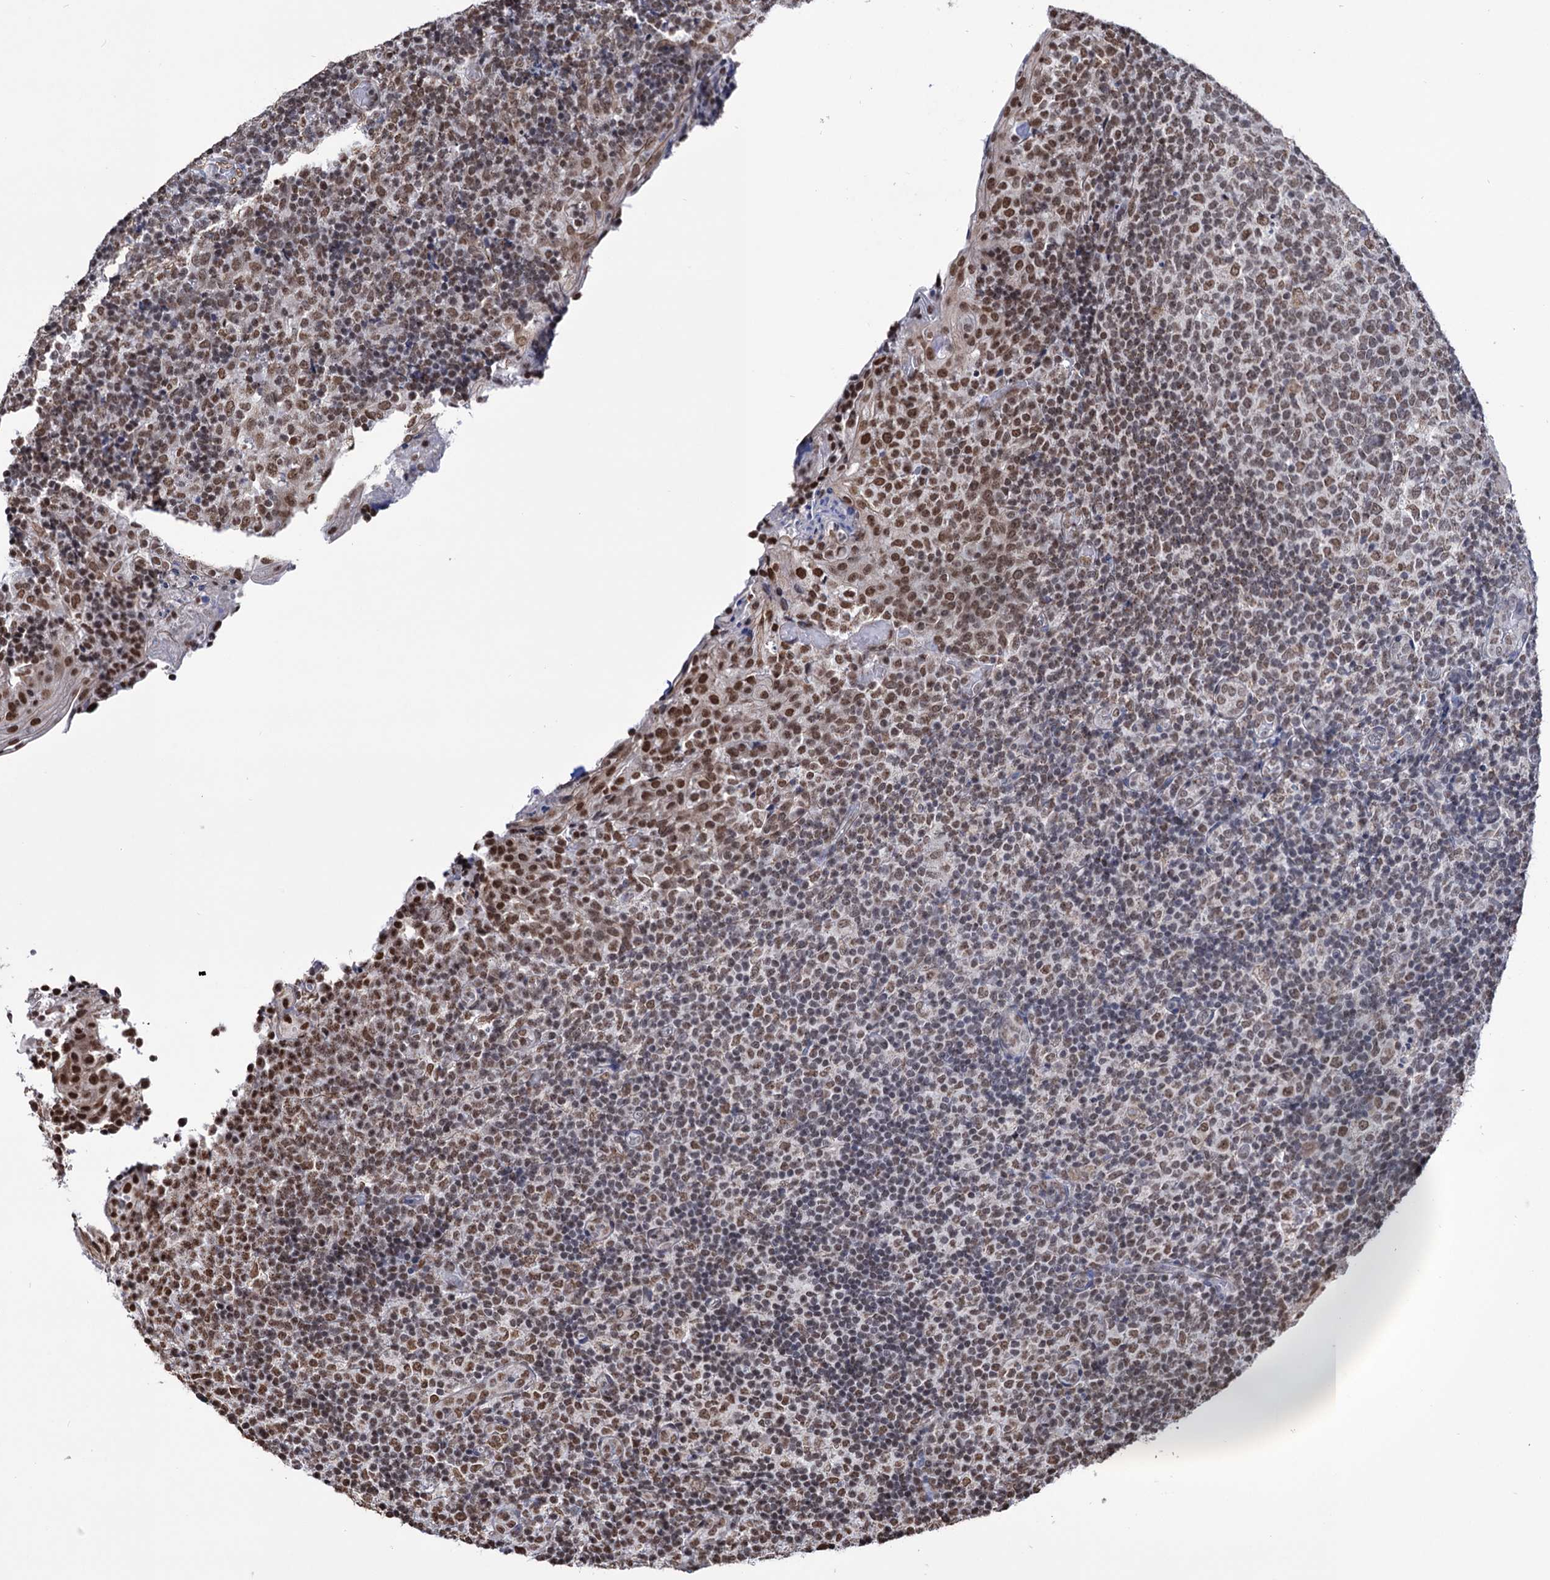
{"staining": {"intensity": "weak", "quantity": "25%-75%", "location": "nuclear"}, "tissue": "tonsil", "cell_type": "Germinal center cells", "image_type": "normal", "snomed": [{"axis": "morphology", "description": "Normal tissue, NOS"}, {"axis": "topography", "description": "Tonsil"}], "caption": "High-magnification brightfield microscopy of normal tonsil stained with DAB (brown) and counterstained with hematoxylin (blue). germinal center cells exhibit weak nuclear expression is identified in approximately25%-75% of cells. (DAB IHC with brightfield microscopy, high magnification).", "gene": "ABHD10", "patient": {"sex": "female", "age": 19}}